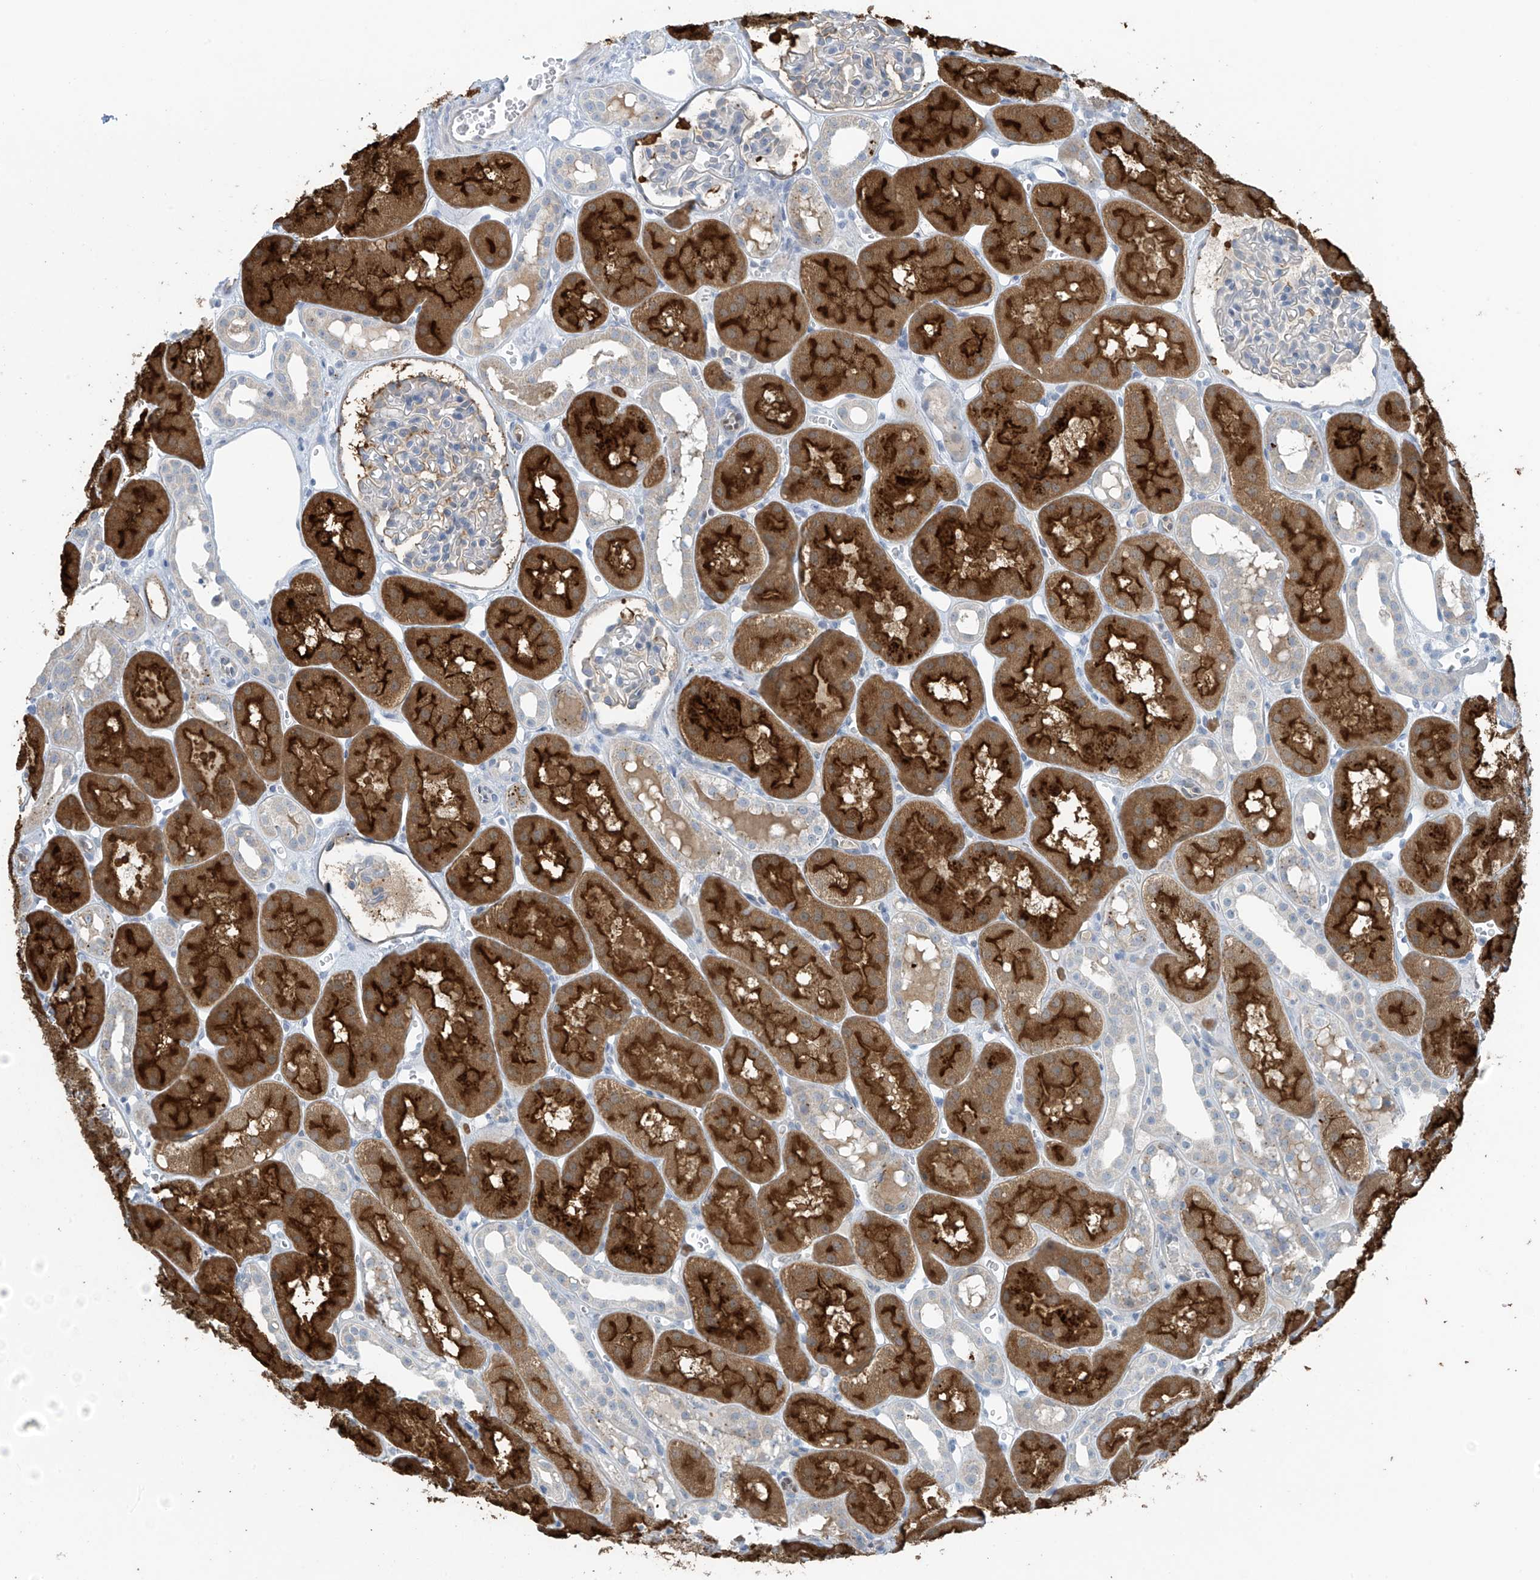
{"staining": {"intensity": "negative", "quantity": "none", "location": "none"}, "tissue": "kidney", "cell_type": "Cells in glomeruli", "image_type": "normal", "snomed": [{"axis": "morphology", "description": "Normal tissue, NOS"}, {"axis": "topography", "description": "Kidney"}], "caption": "Immunohistochemistry of benign kidney exhibits no positivity in cells in glomeruli. Brightfield microscopy of immunohistochemistry (IHC) stained with DAB (brown) and hematoxylin (blue), captured at high magnification.", "gene": "ZNF793", "patient": {"sex": "male", "age": 16}}